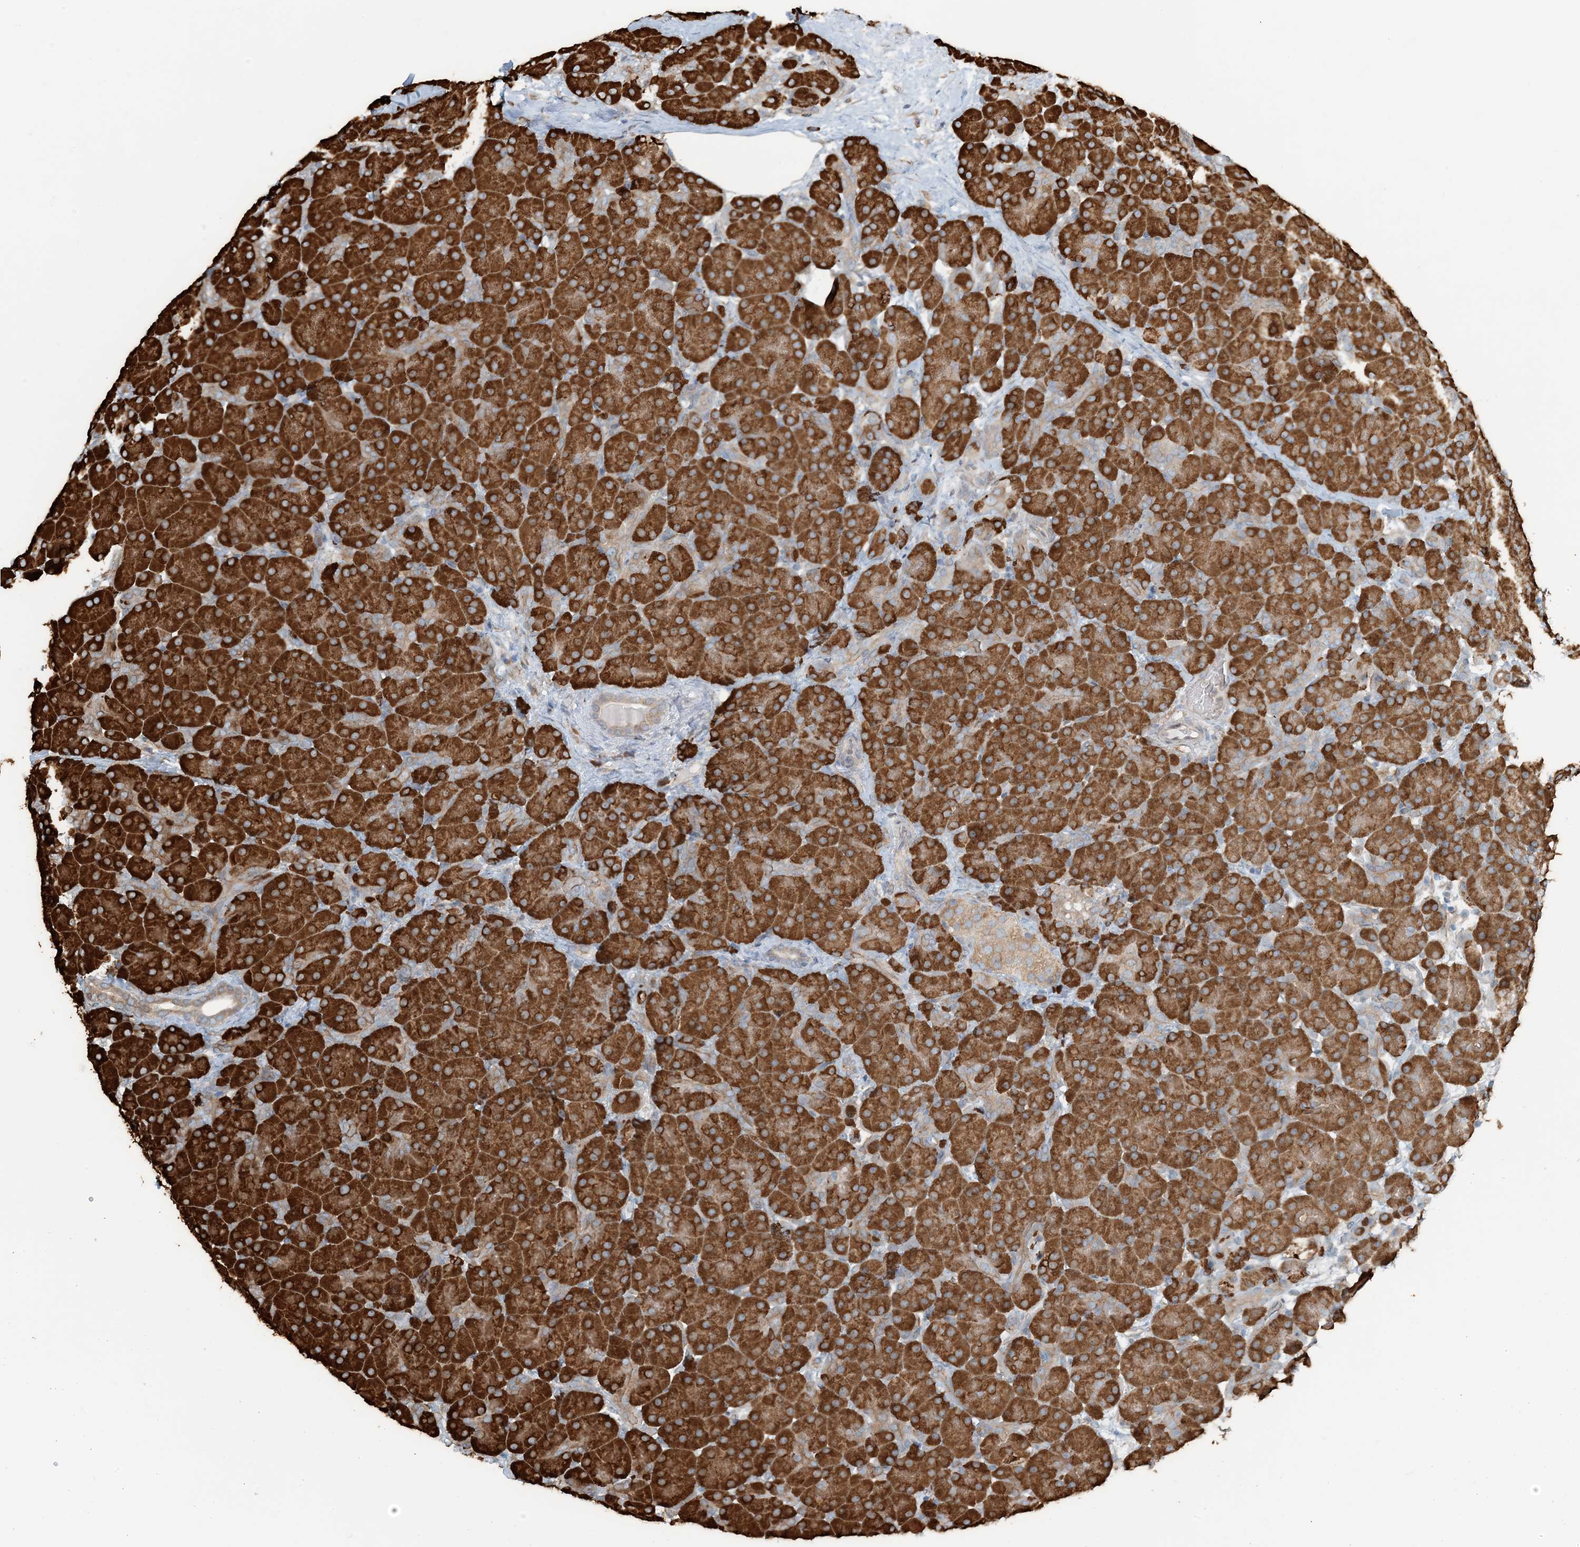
{"staining": {"intensity": "strong", "quantity": ">75%", "location": "cytoplasmic/membranous"}, "tissue": "pancreas", "cell_type": "Exocrine glandular cells", "image_type": "normal", "snomed": [{"axis": "morphology", "description": "Normal tissue, NOS"}, {"axis": "topography", "description": "Pancreas"}], "caption": "Pancreas stained with a brown dye reveals strong cytoplasmic/membranous positive staining in about >75% of exocrine glandular cells.", "gene": "CERKL", "patient": {"sex": "male", "age": 66}}